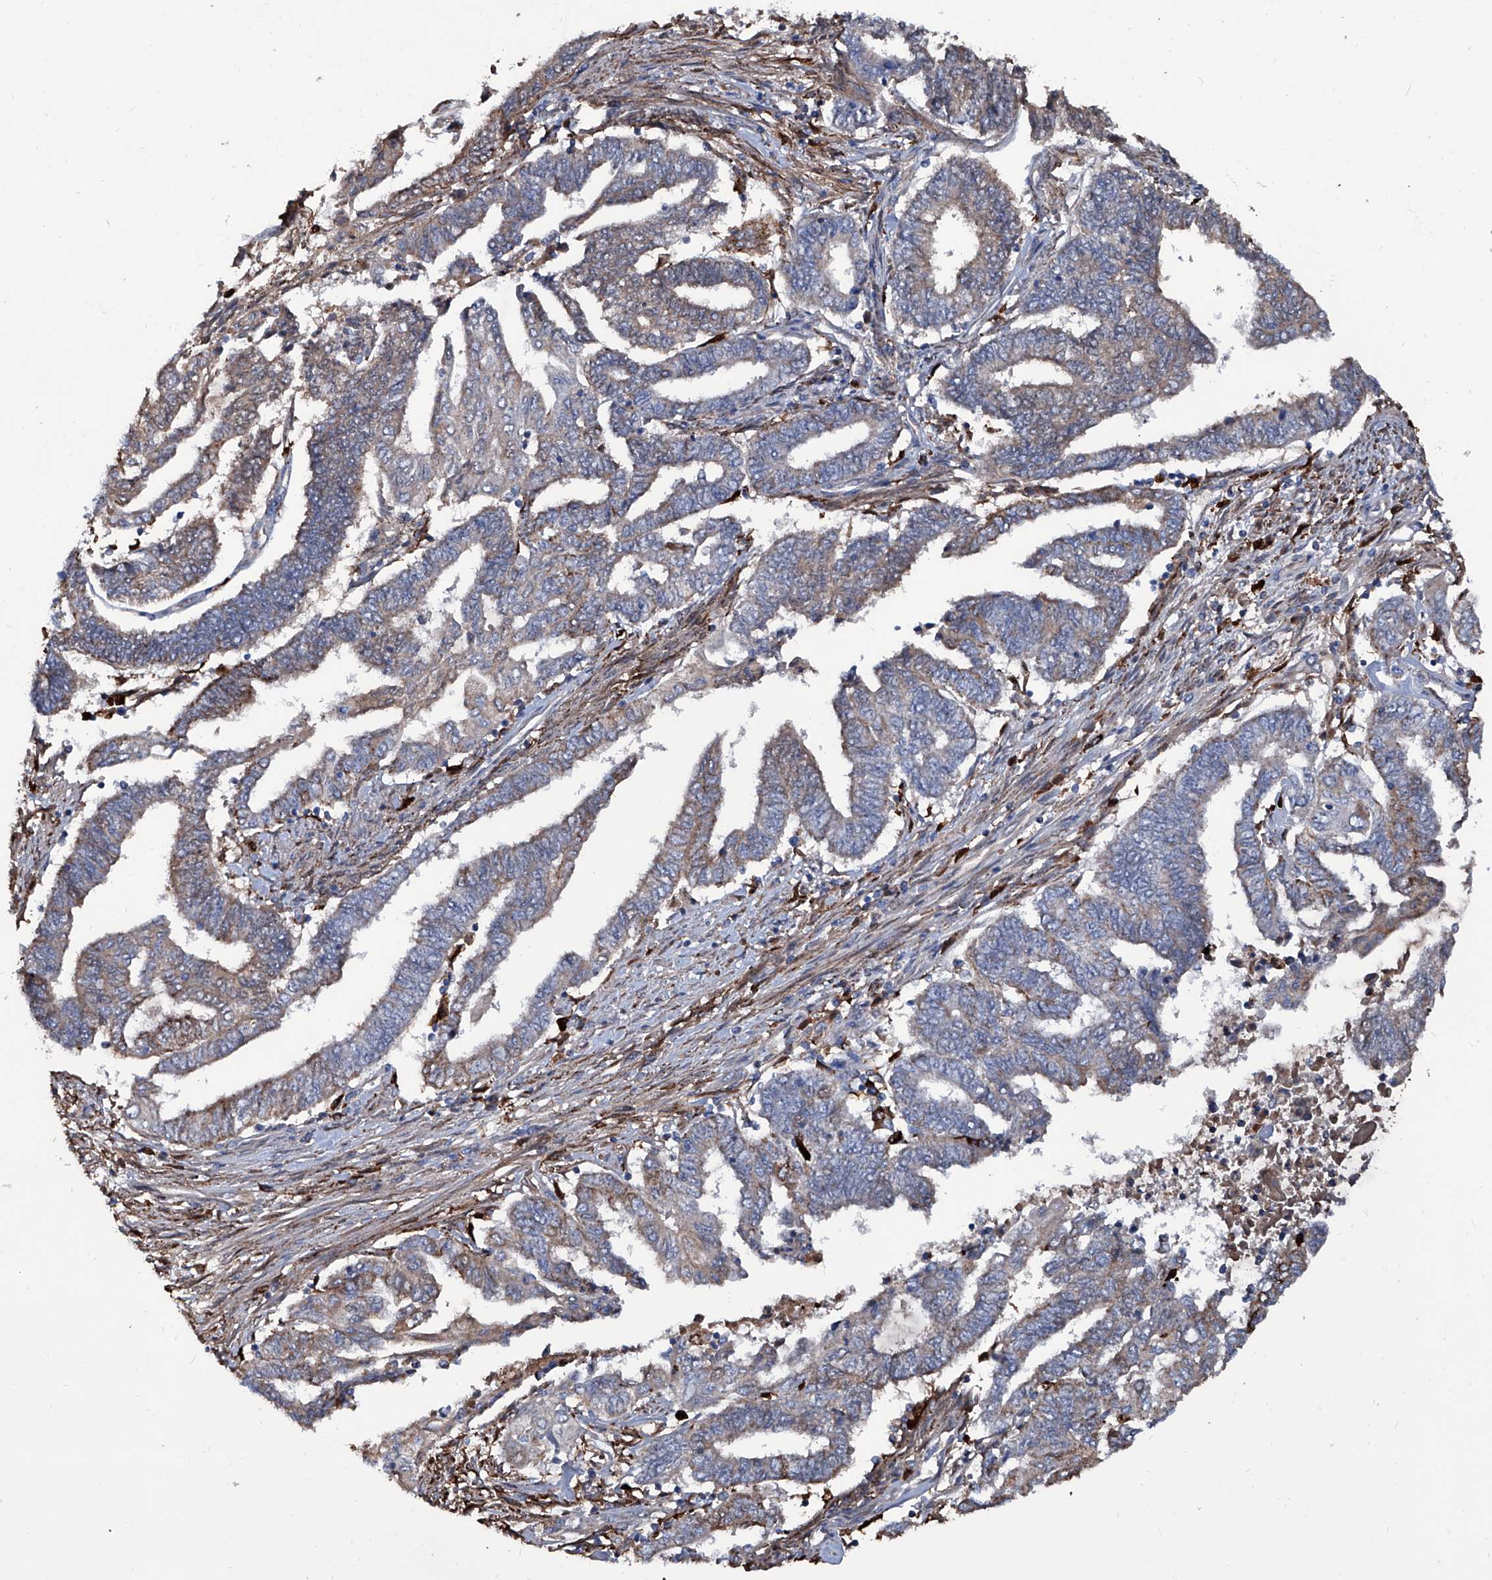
{"staining": {"intensity": "weak", "quantity": ">75%", "location": "cytoplasmic/membranous"}, "tissue": "endometrial cancer", "cell_type": "Tumor cells", "image_type": "cancer", "snomed": [{"axis": "morphology", "description": "Adenocarcinoma, NOS"}, {"axis": "topography", "description": "Uterus"}, {"axis": "topography", "description": "Endometrium"}], "caption": "A low amount of weak cytoplasmic/membranous positivity is present in approximately >75% of tumor cells in adenocarcinoma (endometrial) tissue.", "gene": "NHS", "patient": {"sex": "female", "age": 70}}